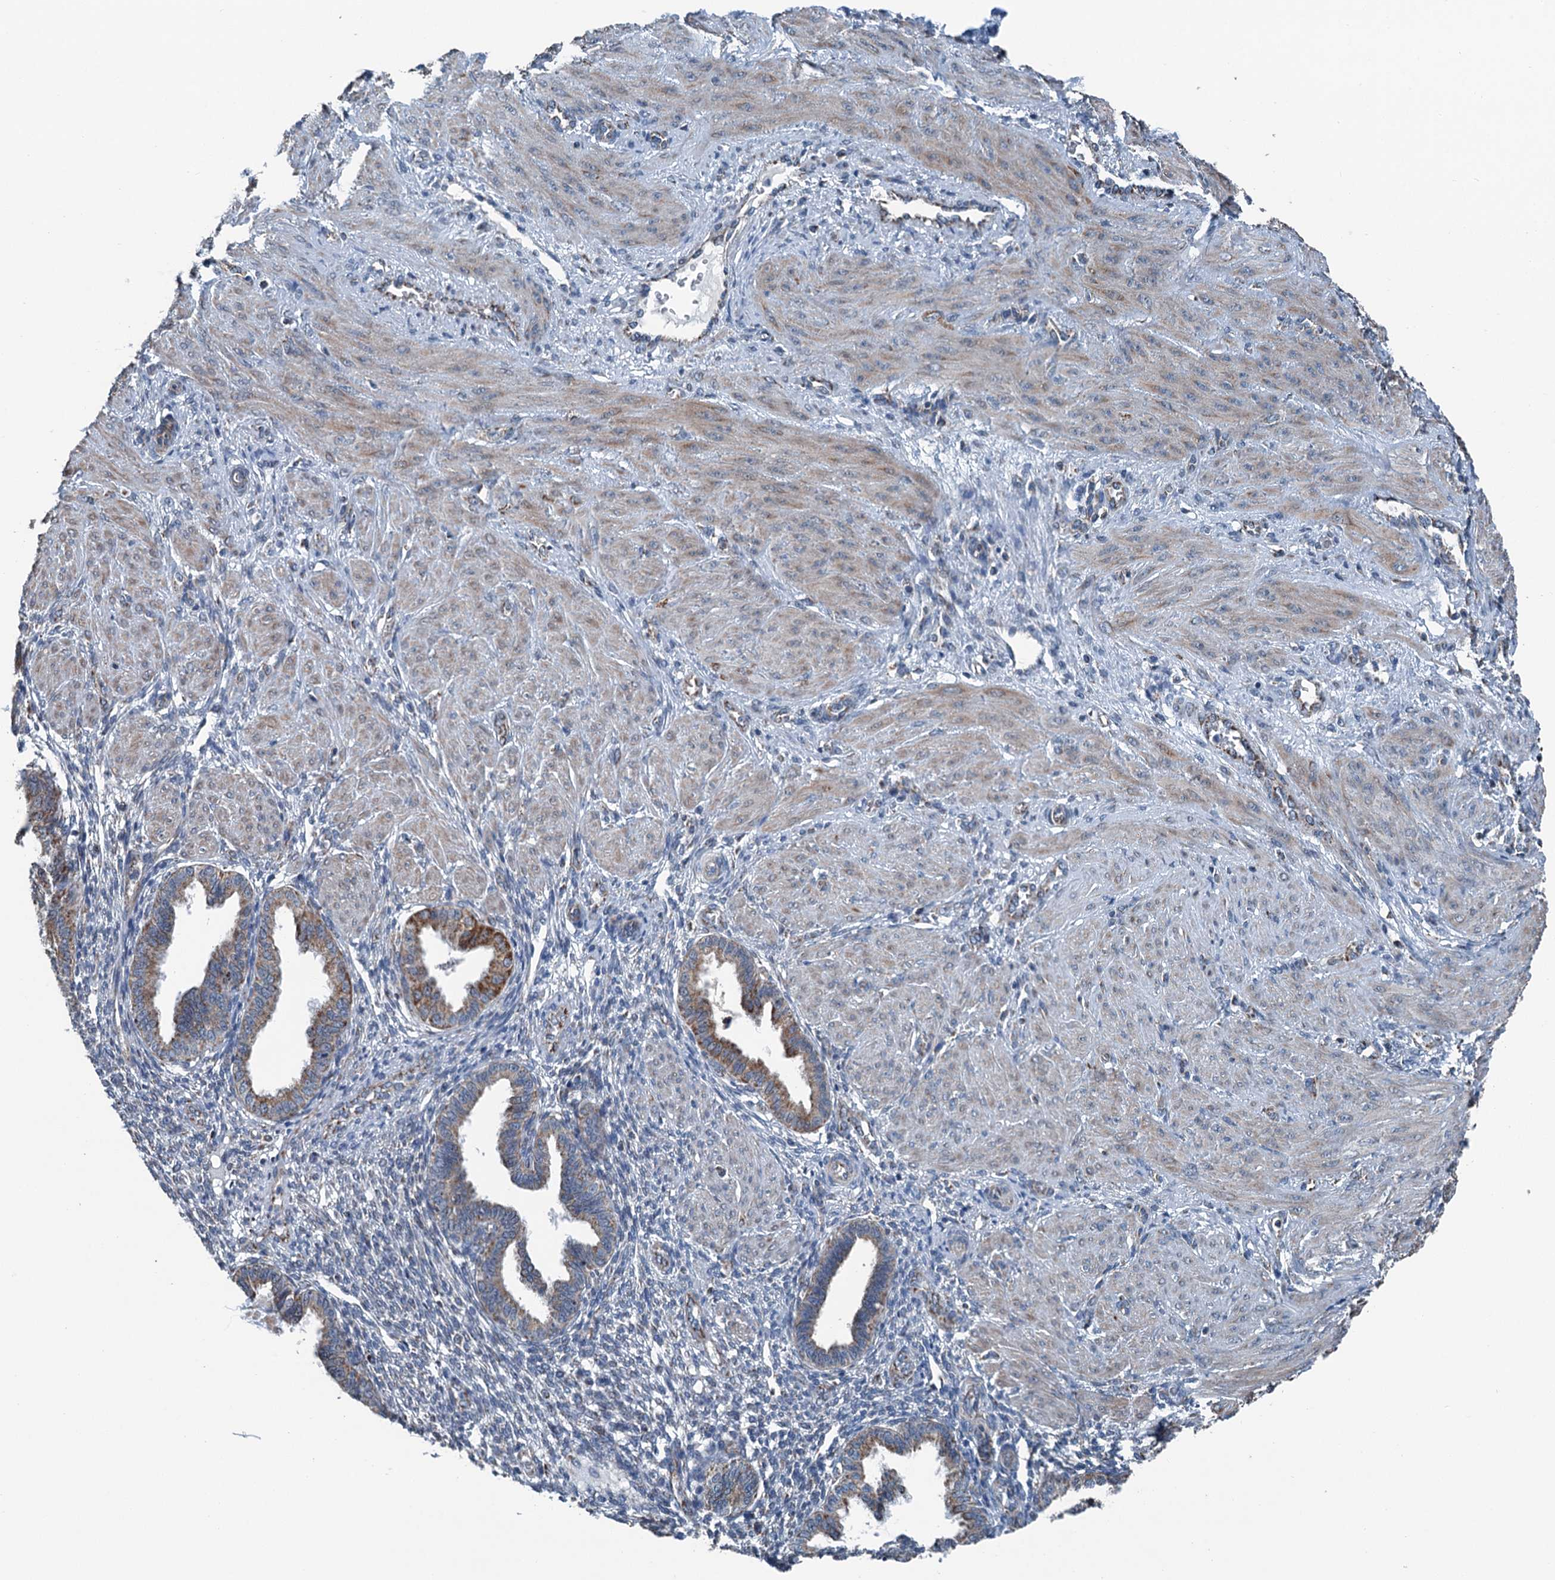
{"staining": {"intensity": "negative", "quantity": "none", "location": "none"}, "tissue": "endometrium", "cell_type": "Cells in endometrial stroma", "image_type": "normal", "snomed": [{"axis": "morphology", "description": "Normal tissue, NOS"}, {"axis": "topography", "description": "Endometrium"}], "caption": "Cells in endometrial stroma show no significant expression in benign endometrium. Nuclei are stained in blue.", "gene": "TRPT1", "patient": {"sex": "female", "age": 33}}